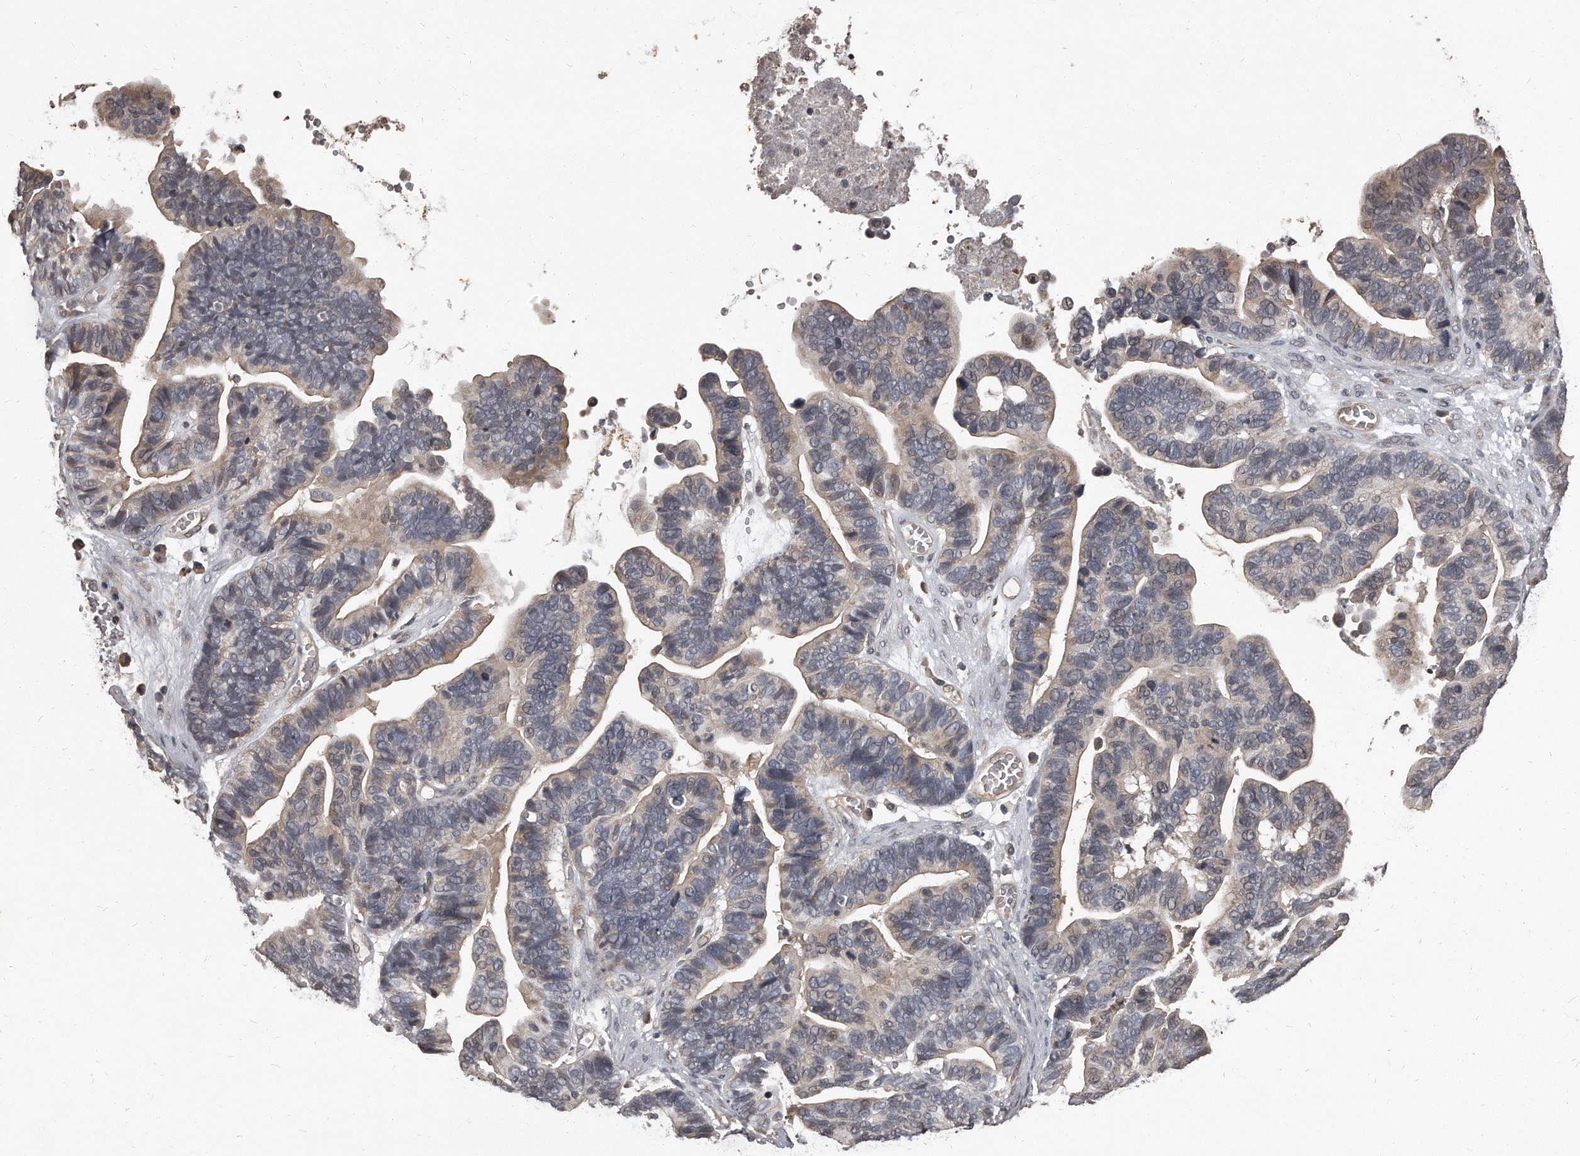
{"staining": {"intensity": "weak", "quantity": "<25%", "location": "cytoplasmic/membranous"}, "tissue": "ovarian cancer", "cell_type": "Tumor cells", "image_type": "cancer", "snomed": [{"axis": "morphology", "description": "Cystadenocarcinoma, serous, NOS"}, {"axis": "topography", "description": "Ovary"}], "caption": "The IHC micrograph has no significant positivity in tumor cells of ovarian serous cystadenocarcinoma tissue. (DAB (3,3'-diaminobenzidine) IHC visualized using brightfield microscopy, high magnification).", "gene": "GRB10", "patient": {"sex": "female", "age": 56}}